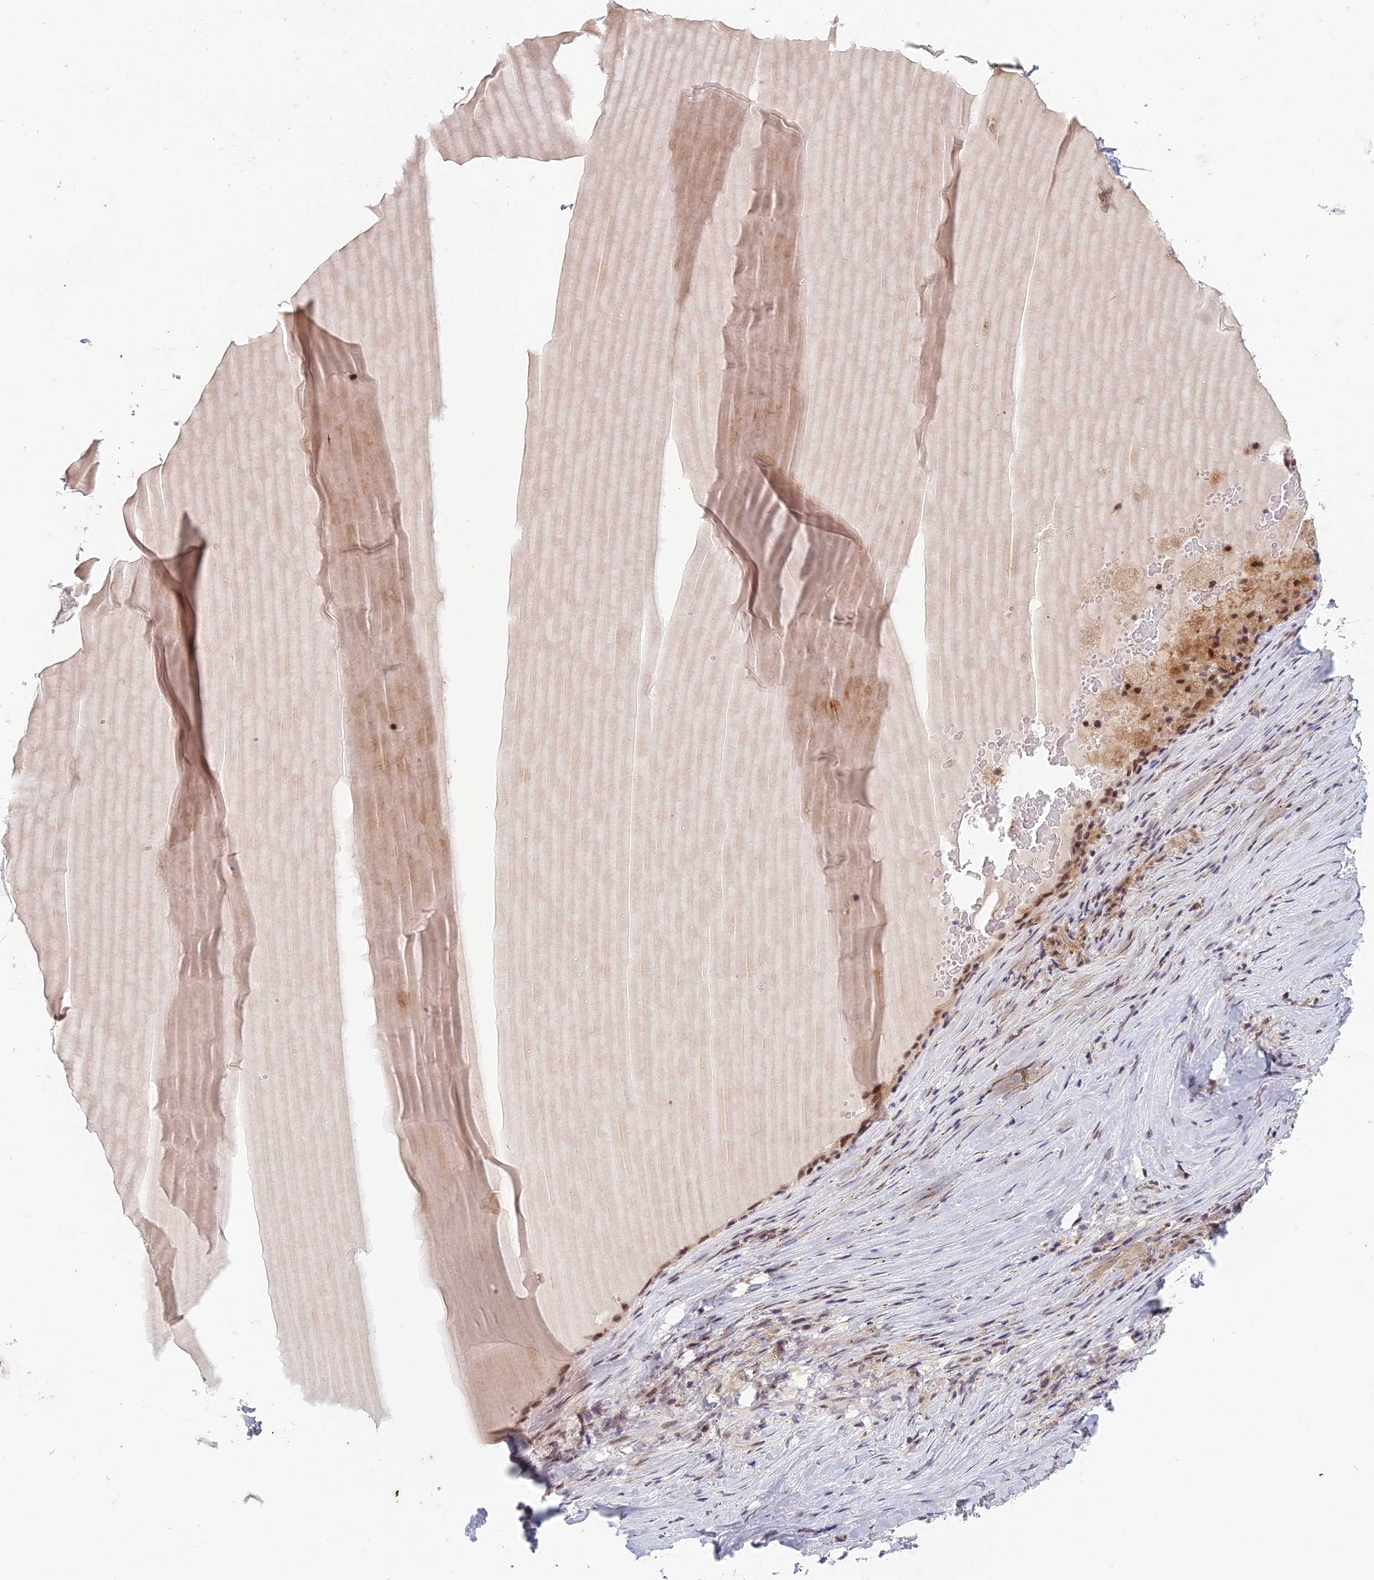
{"staining": {"intensity": "moderate", "quantity": ">75%", "location": "nuclear"}, "tissue": "thyroid gland", "cell_type": "Glandular cells", "image_type": "normal", "snomed": [{"axis": "morphology", "description": "Normal tissue, NOS"}, {"axis": "topography", "description": "Thyroid gland"}], "caption": "Human thyroid gland stained for a protein (brown) reveals moderate nuclear positive expression in approximately >75% of glandular cells.", "gene": "RGS17", "patient": {"sex": "female", "age": 22}}